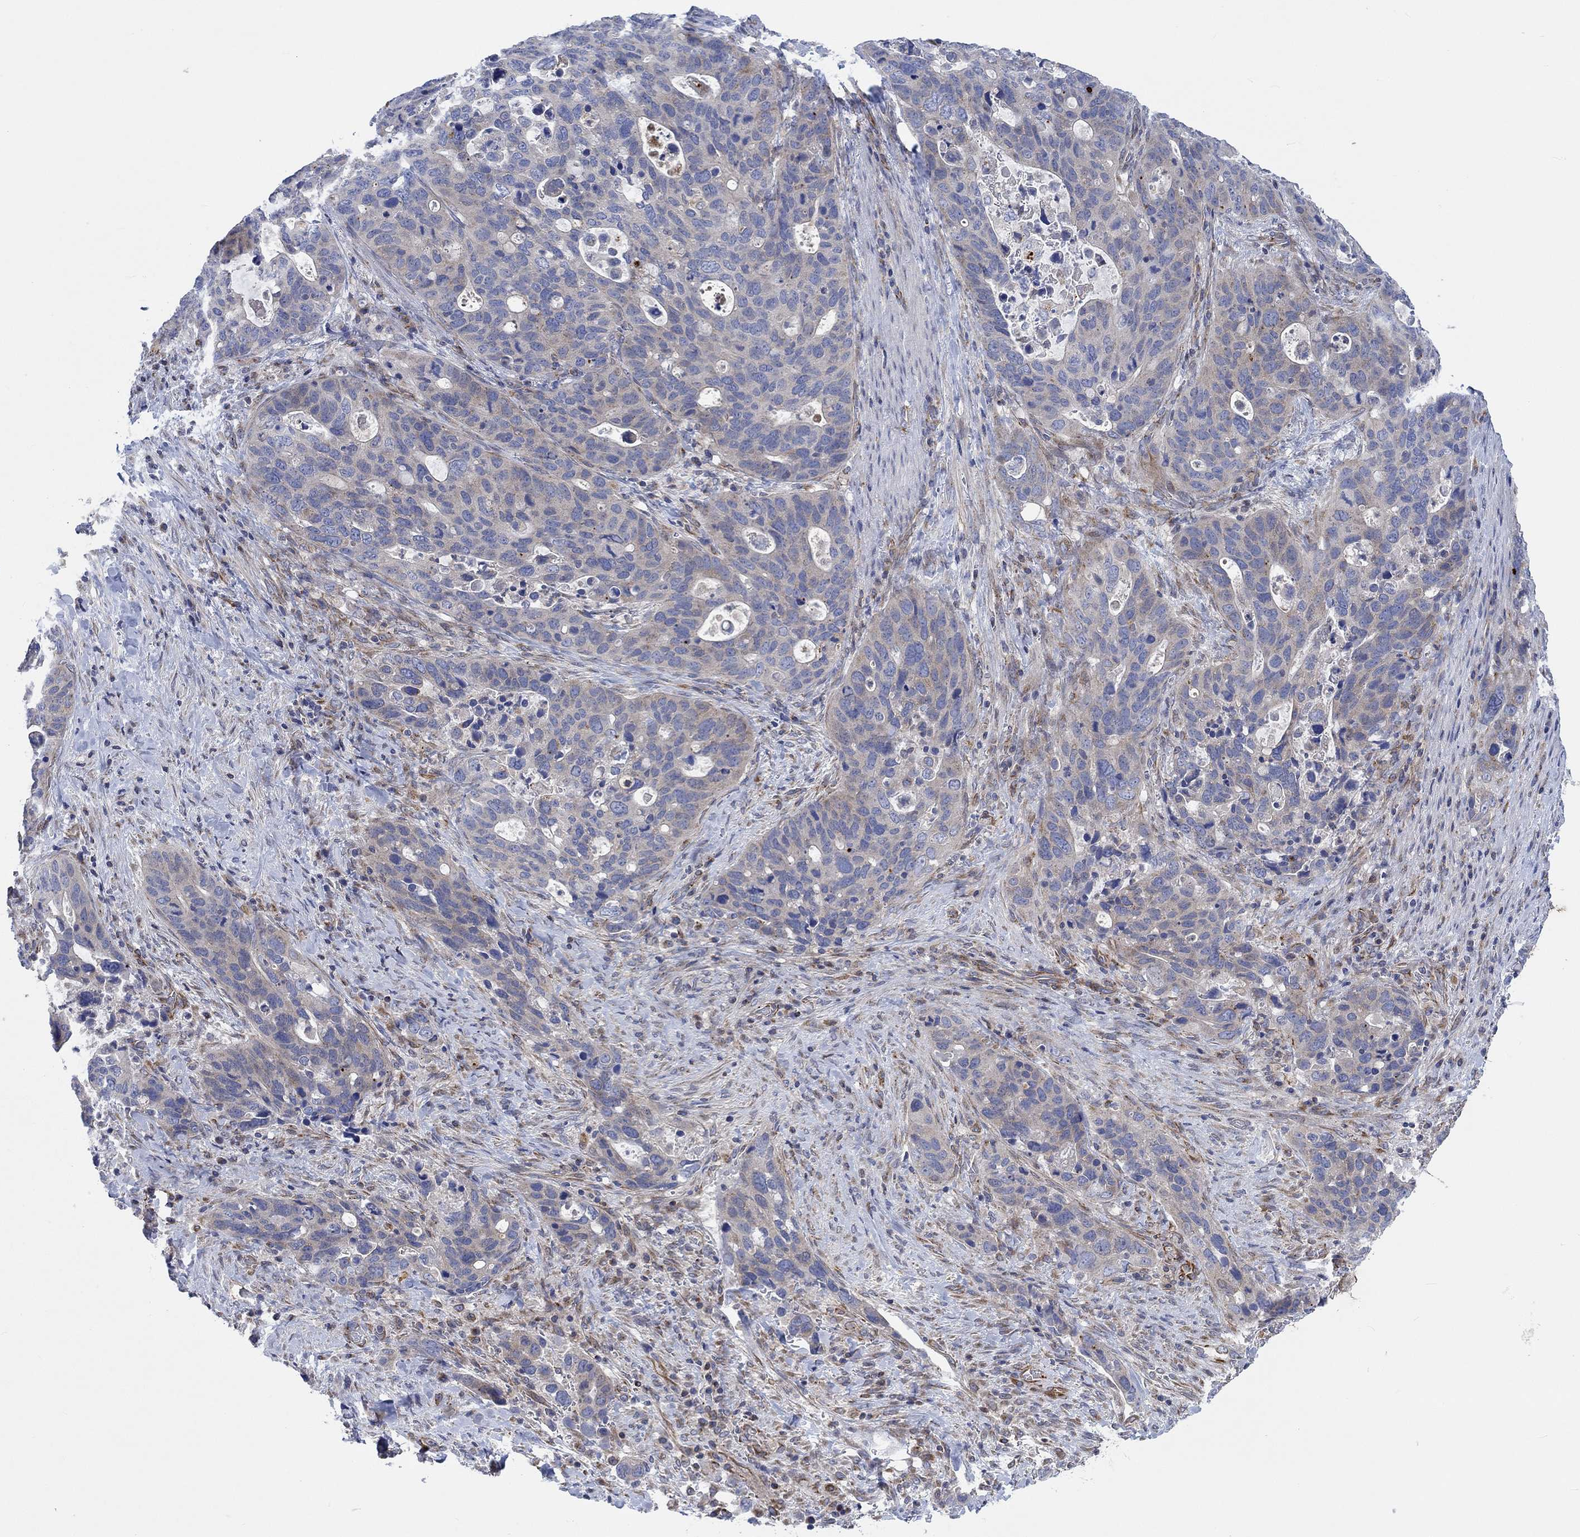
{"staining": {"intensity": "weak", "quantity": "<25%", "location": "cytoplasmic/membranous"}, "tissue": "stomach cancer", "cell_type": "Tumor cells", "image_type": "cancer", "snomed": [{"axis": "morphology", "description": "Adenocarcinoma, NOS"}, {"axis": "topography", "description": "Stomach"}], "caption": "Protein analysis of stomach cancer displays no significant staining in tumor cells. (Stains: DAB (3,3'-diaminobenzidine) immunohistochemistry (IHC) with hematoxylin counter stain, Microscopy: brightfield microscopy at high magnification).", "gene": "CAMK1D", "patient": {"sex": "male", "age": 54}}